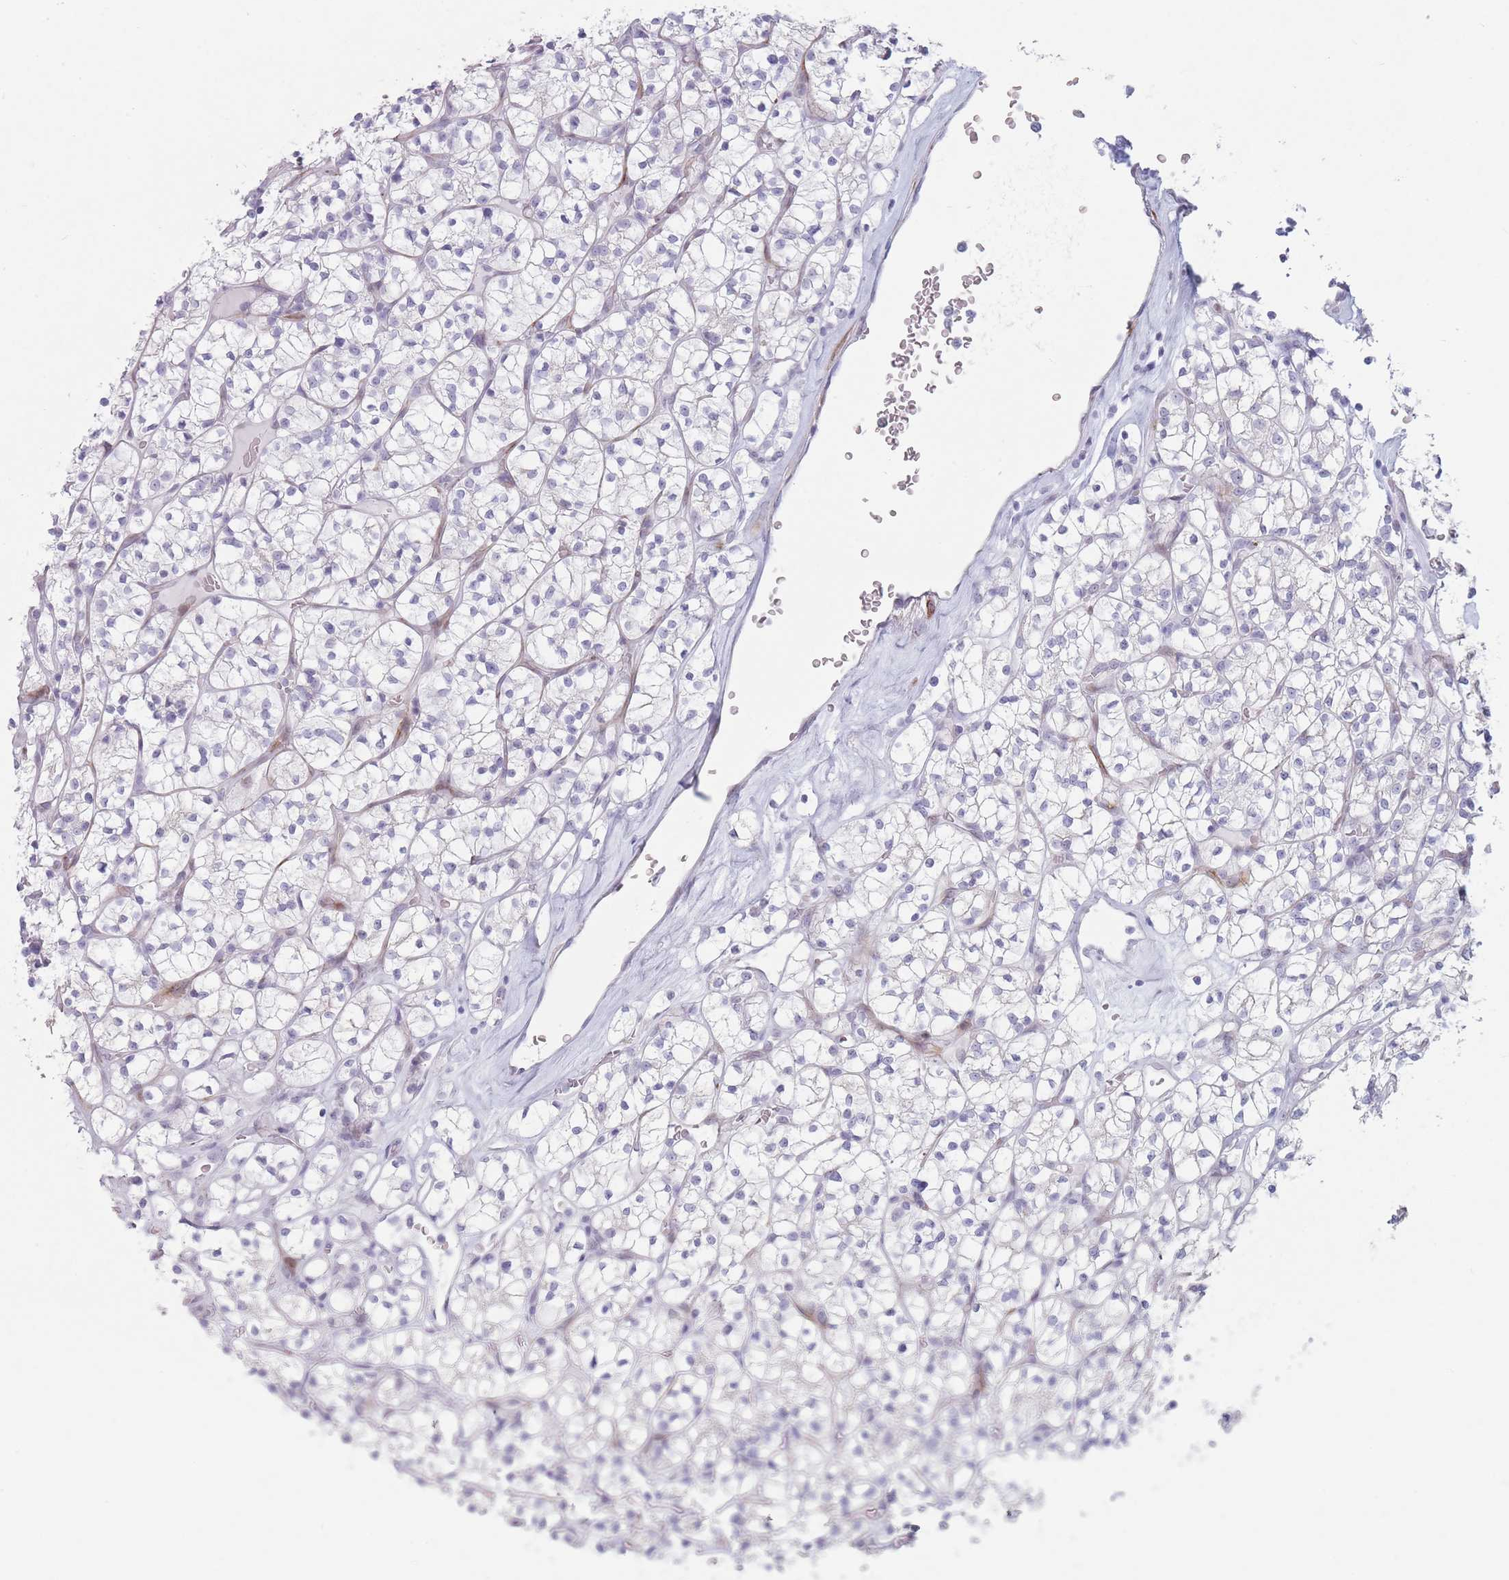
{"staining": {"intensity": "negative", "quantity": "none", "location": "none"}, "tissue": "renal cancer", "cell_type": "Tumor cells", "image_type": "cancer", "snomed": [{"axis": "morphology", "description": "Adenocarcinoma, NOS"}, {"axis": "topography", "description": "Kidney"}], "caption": "Image shows no protein expression in tumor cells of renal cancer (adenocarcinoma) tissue.", "gene": "IFNA6", "patient": {"sex": "female", "age": 64}}